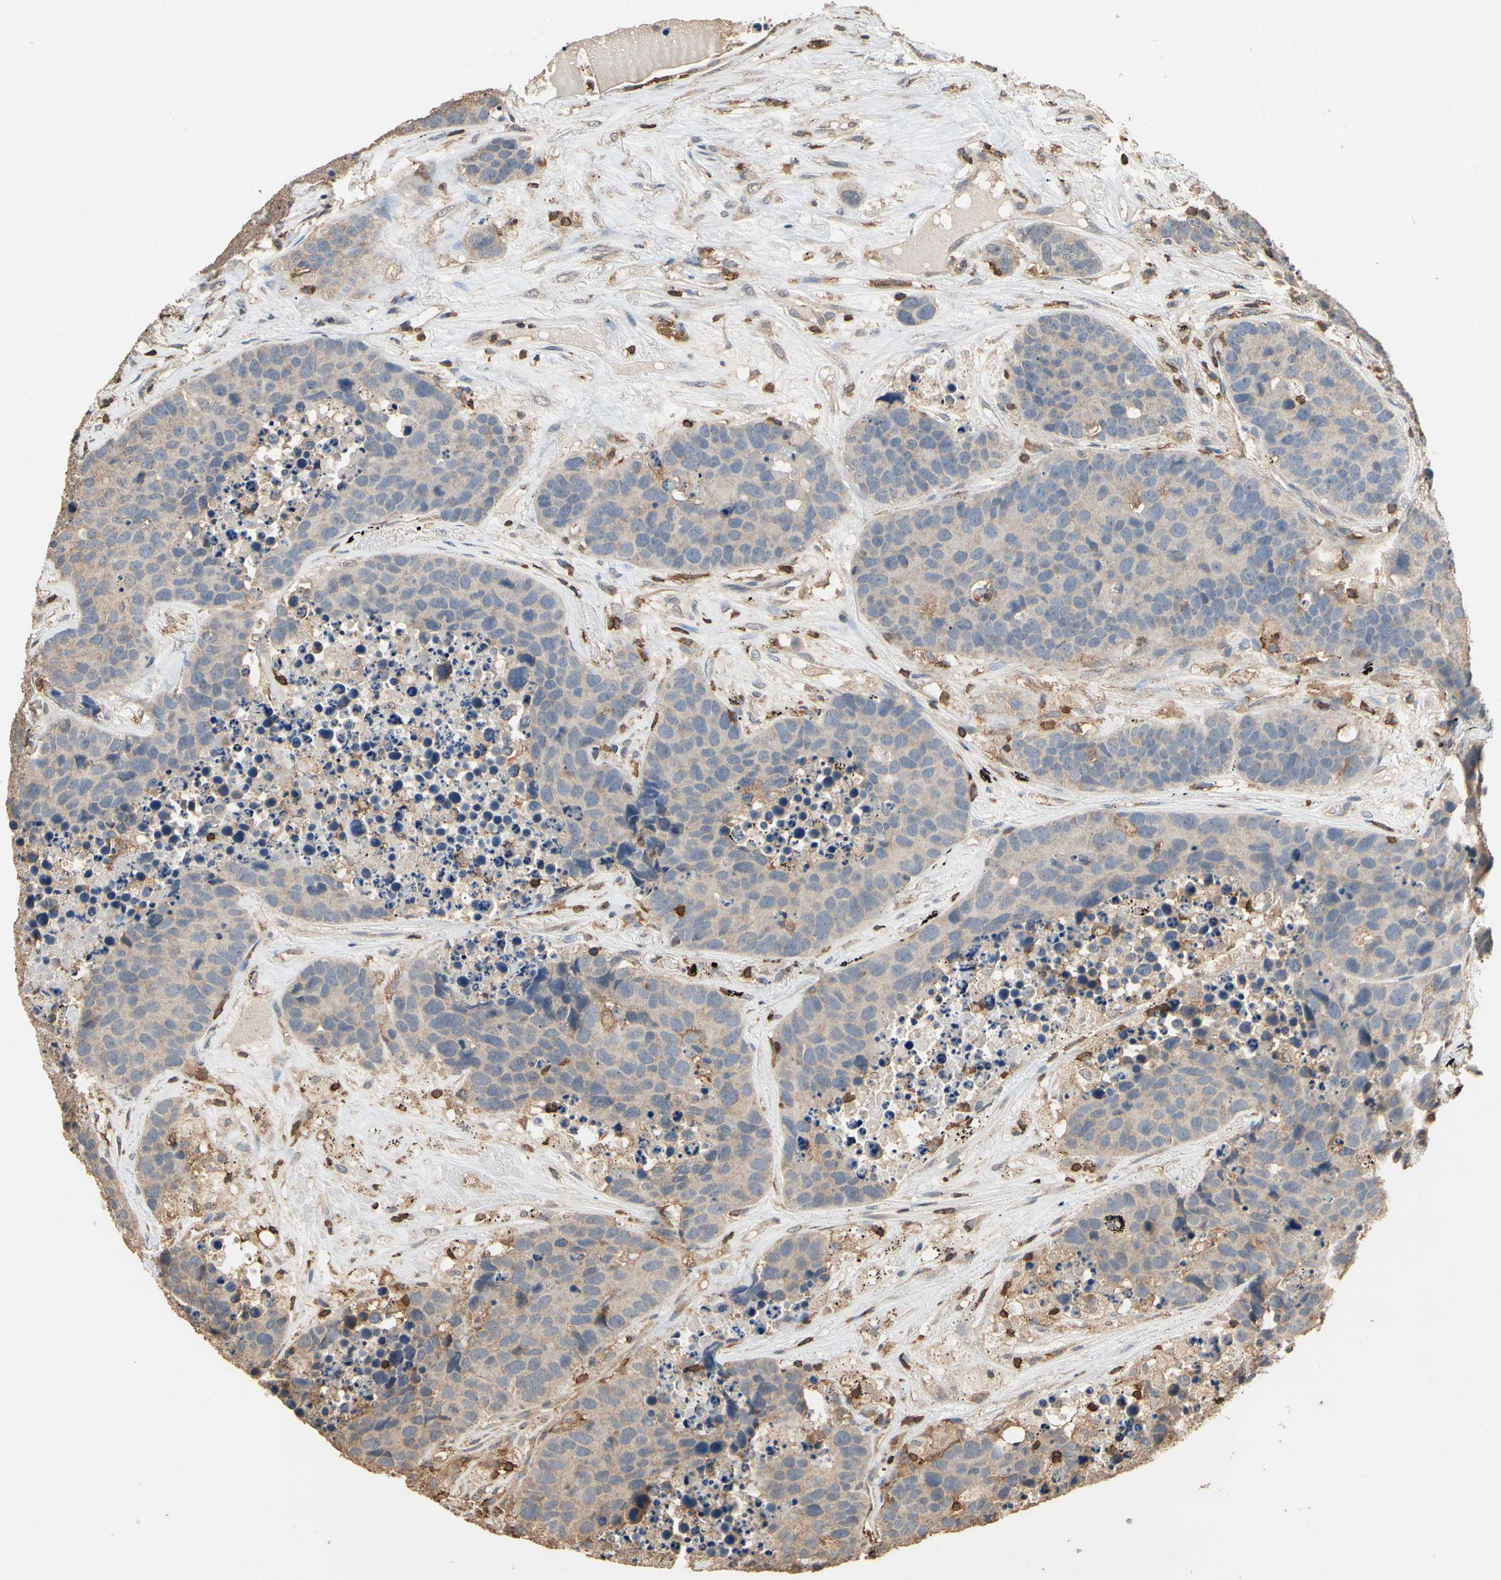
{"staining": {"intensity": "weak", "quantity": "25%-75%", "location": "cytoplasmic/membranous"}, "tissue": "carcinoid", "cell_type": "Tumor cells", "image_type": "cancer", "snomed": [{"axis": "morphology", "description": "Carcinoid, malignant, NOS"}, {"axis": "topography", "description": "Lung"}], "caption": "Malignant carcinoid was stained to show a protein in brown. There is low levels of weak cytoplasmic/membranous staining in about 25%-75% of tumor cells. The protein is shown in brown color, while the nuclei are stained blue.", "gene": "MAP3K10", "patient": {"sex": "male", "age": 60}}